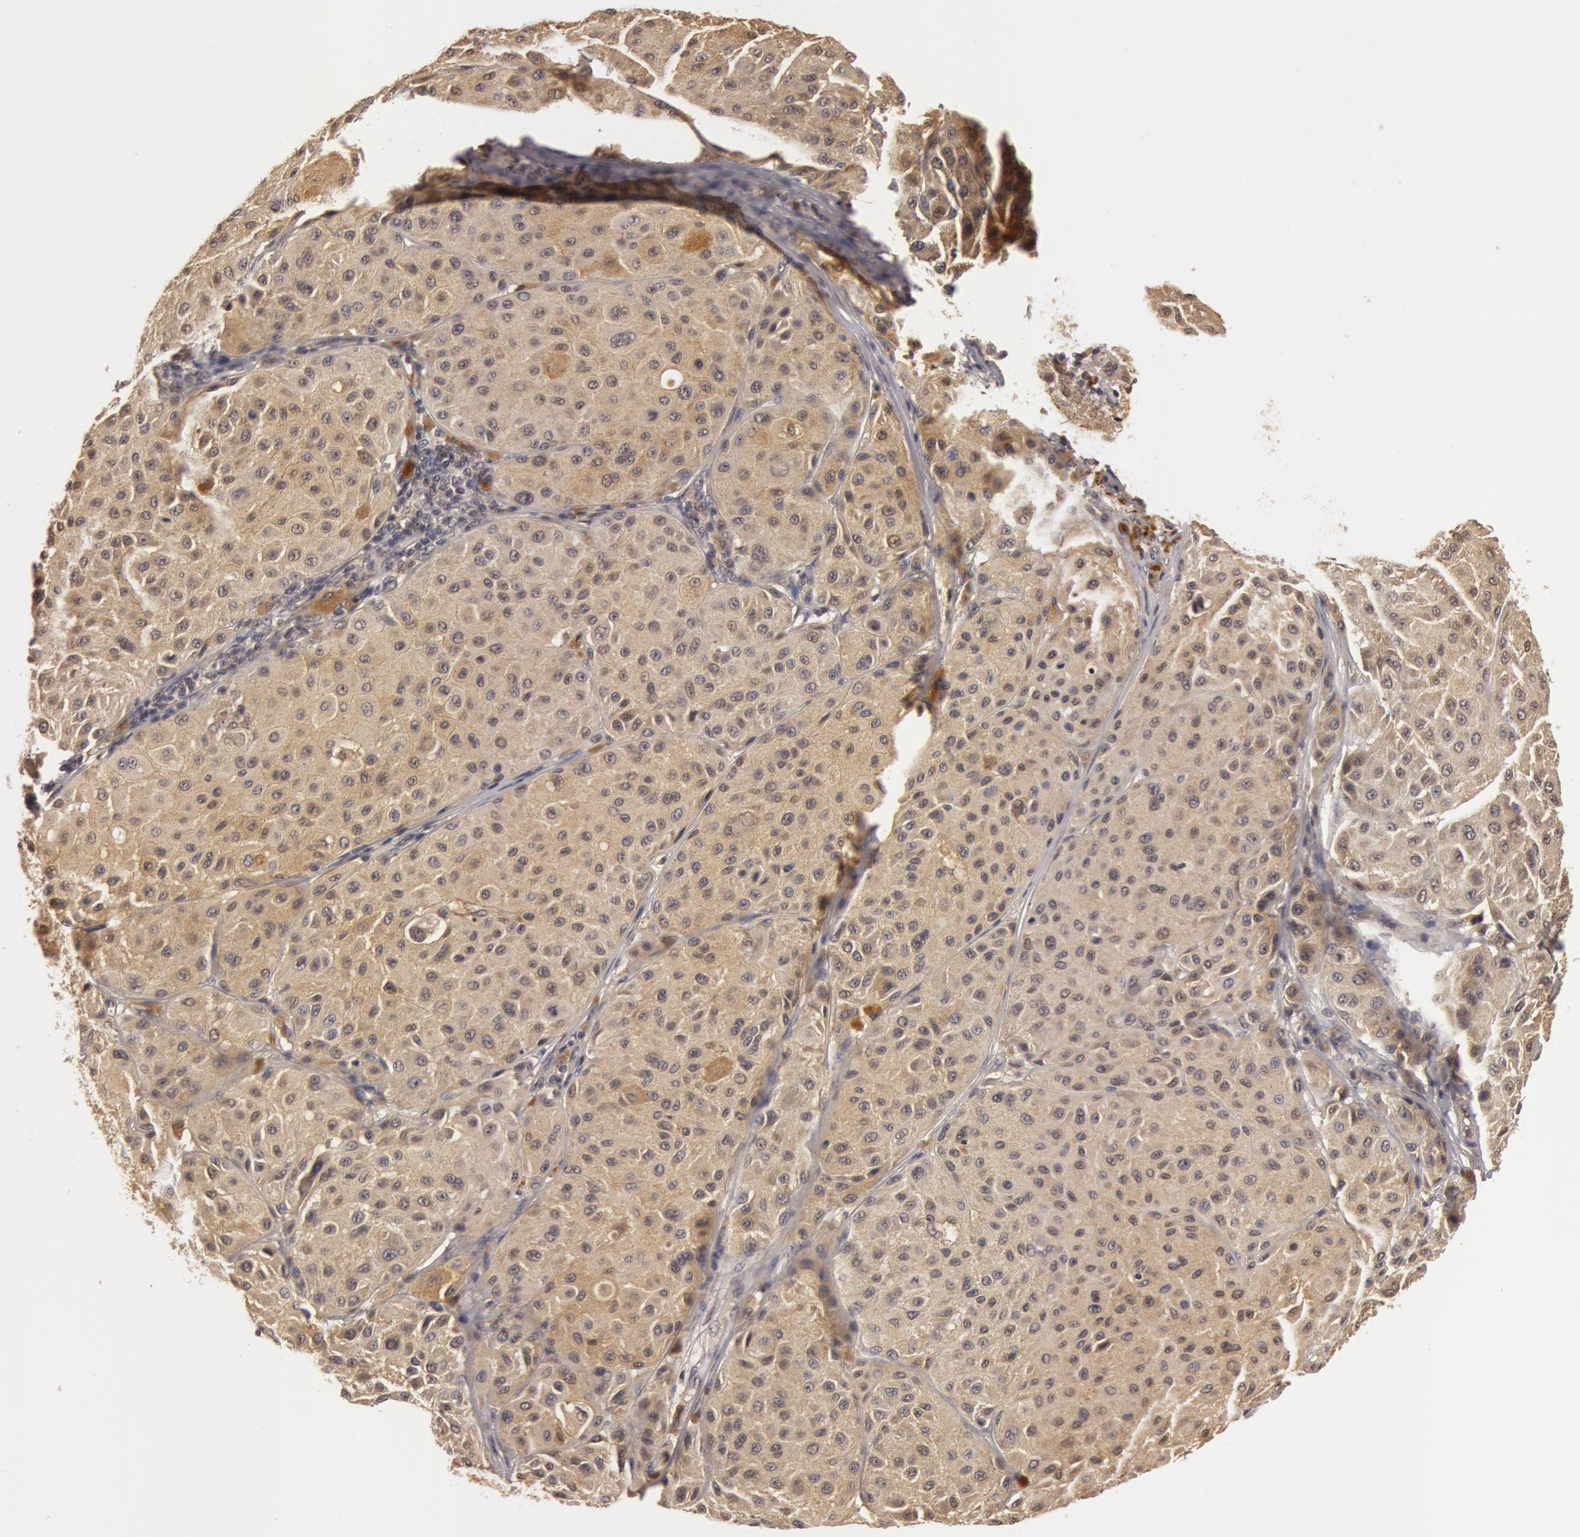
{"staining": {"intensity": "weak", "quantity": ">75%", "location": "cytoplasmic/membranous"}, "tissue": "melanoma", "cell_type": "Tumor cells", "image_type": "cancer", "snomed": [{"axis": "morphology", "description": "Malignant melanoma, NOS"}, {"axis": "topography", "description": "Skin"}], "caption": "Weak cytoplasmic/membranous staining for a protein is present in approximately >75% of tumor cells of malignant melanoma using immunohistochemistry.", "gene": "BCHE", "patient": {"sex": "male", "age": 36}}